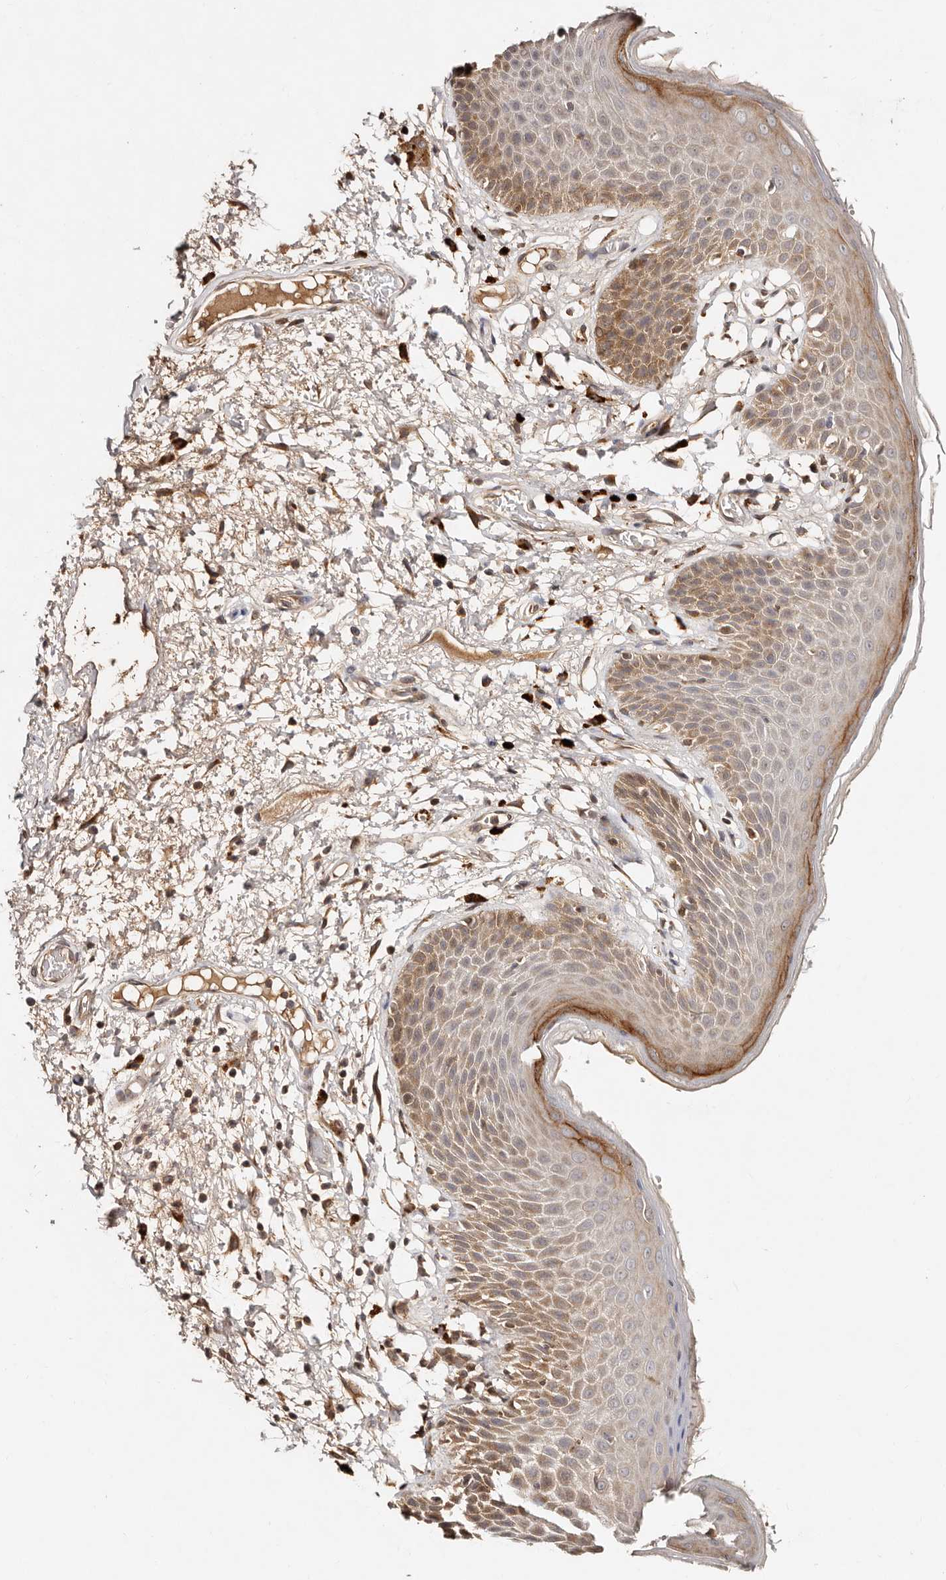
{"staining": {"intensity": "moderate", "quantity": ">75%", "location": "cytoplasmic/membranous"}, "tissue": "skin", "cell_type": "Epidermal cells", "image_type": "normal", "snomed": [{"axis": "morphology", "description": "Normal tissue, NOS"}, {"axis": "topography", "description": "Anal"}], "caption": "Moderate cytoplasmic/membranous expression is present in approximately >75% of epidermal cells in unremarkable skin. The staining is performed using DAB brown chromogen to label protein expression. The nuclei are counter-stained blue using hematoxylin.", "gene": "DENND11", "patient": {"sex": "male", "age": 74}}